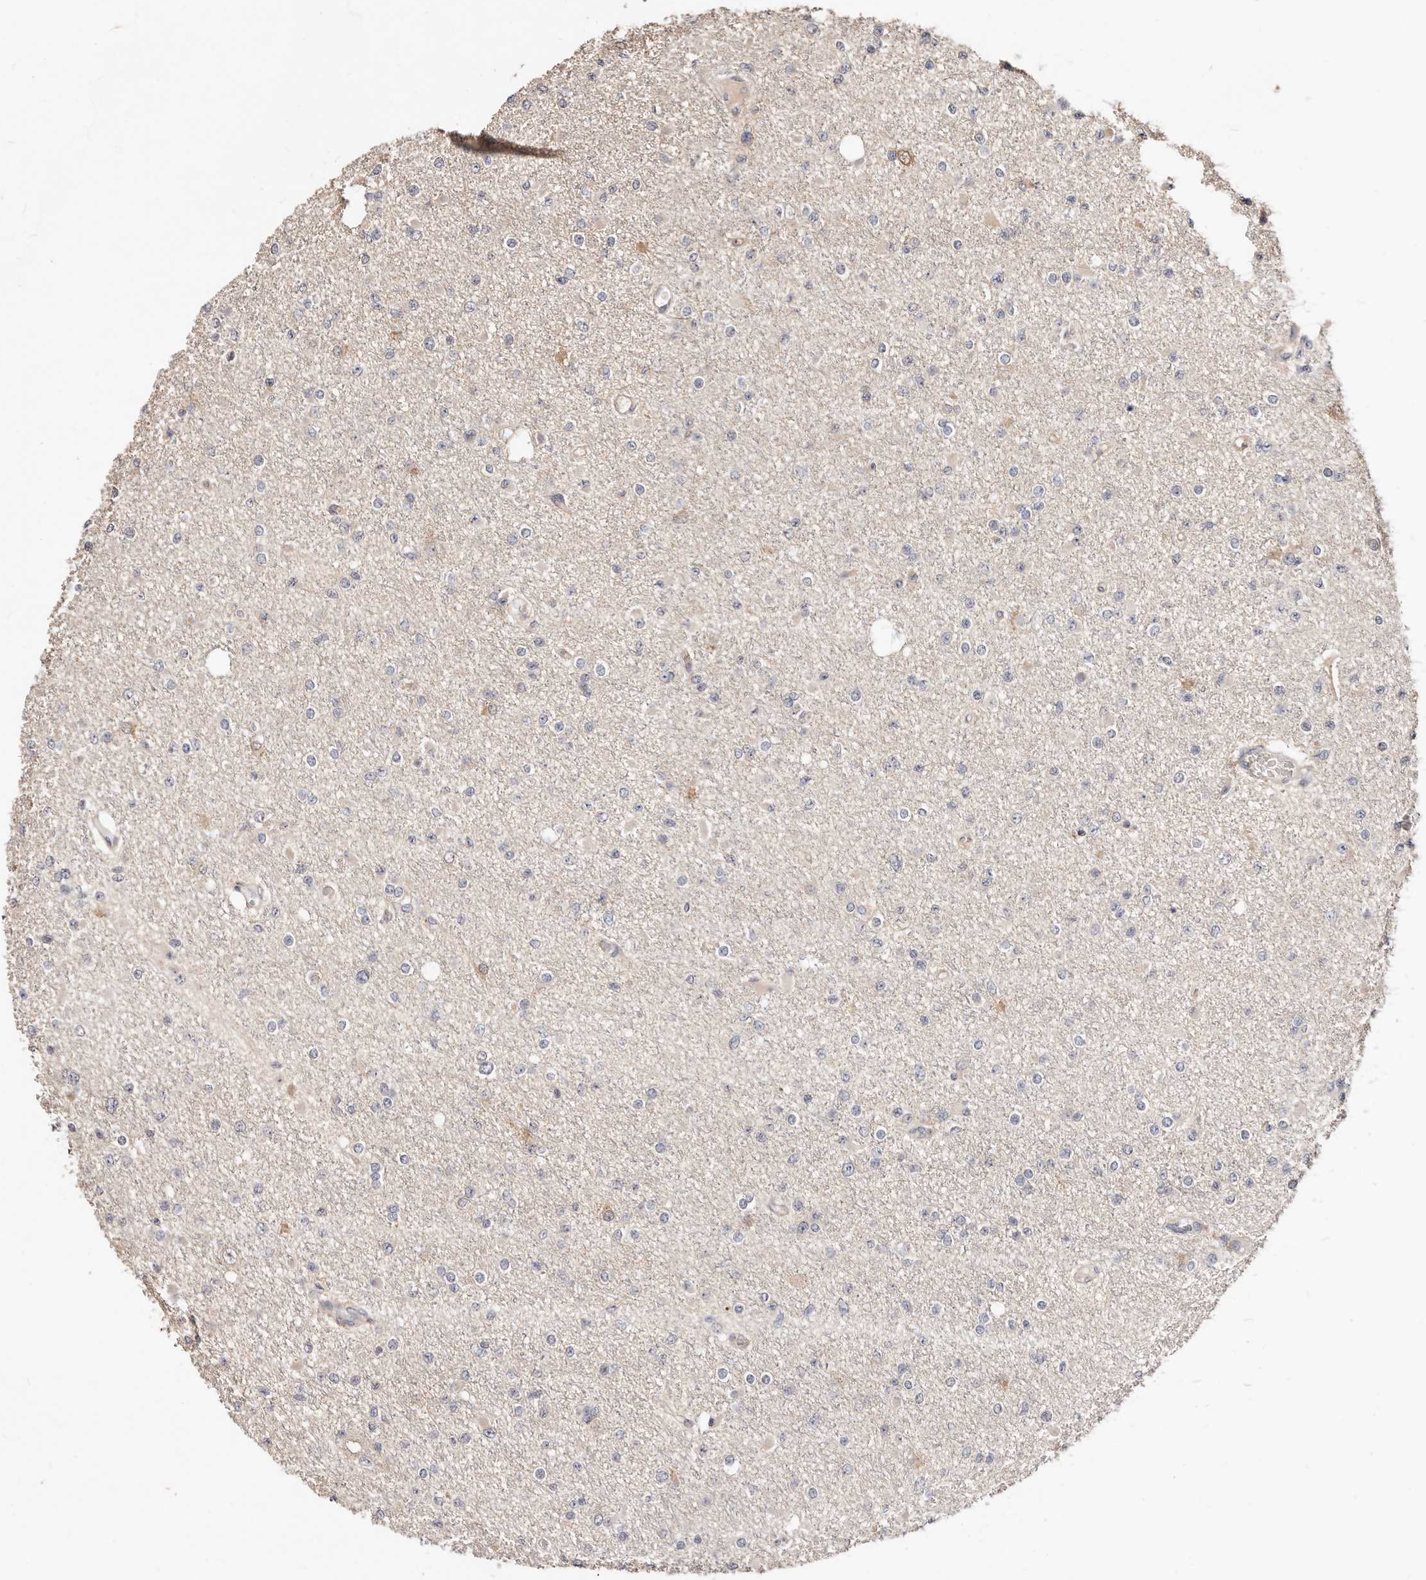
{"staining": {"intensity": "negative", "quantity": "none", "location": "none"}, "tissue": "glioma", "cell_type": "Tumor cells", "image_type": "cancer", "snomed": [{"axis": "morphology", "description": "Glioma, malignant, Low grade"}, {"axis": "topography", "description": "Brain"}], "caption": "This is an immunohistochemistry (IHC) micrograph of low-grade glioma (malignant). There is no staining in tumor cells.", "gene": "TRIP13", "patient": {"sex": "female", "age": 22}}